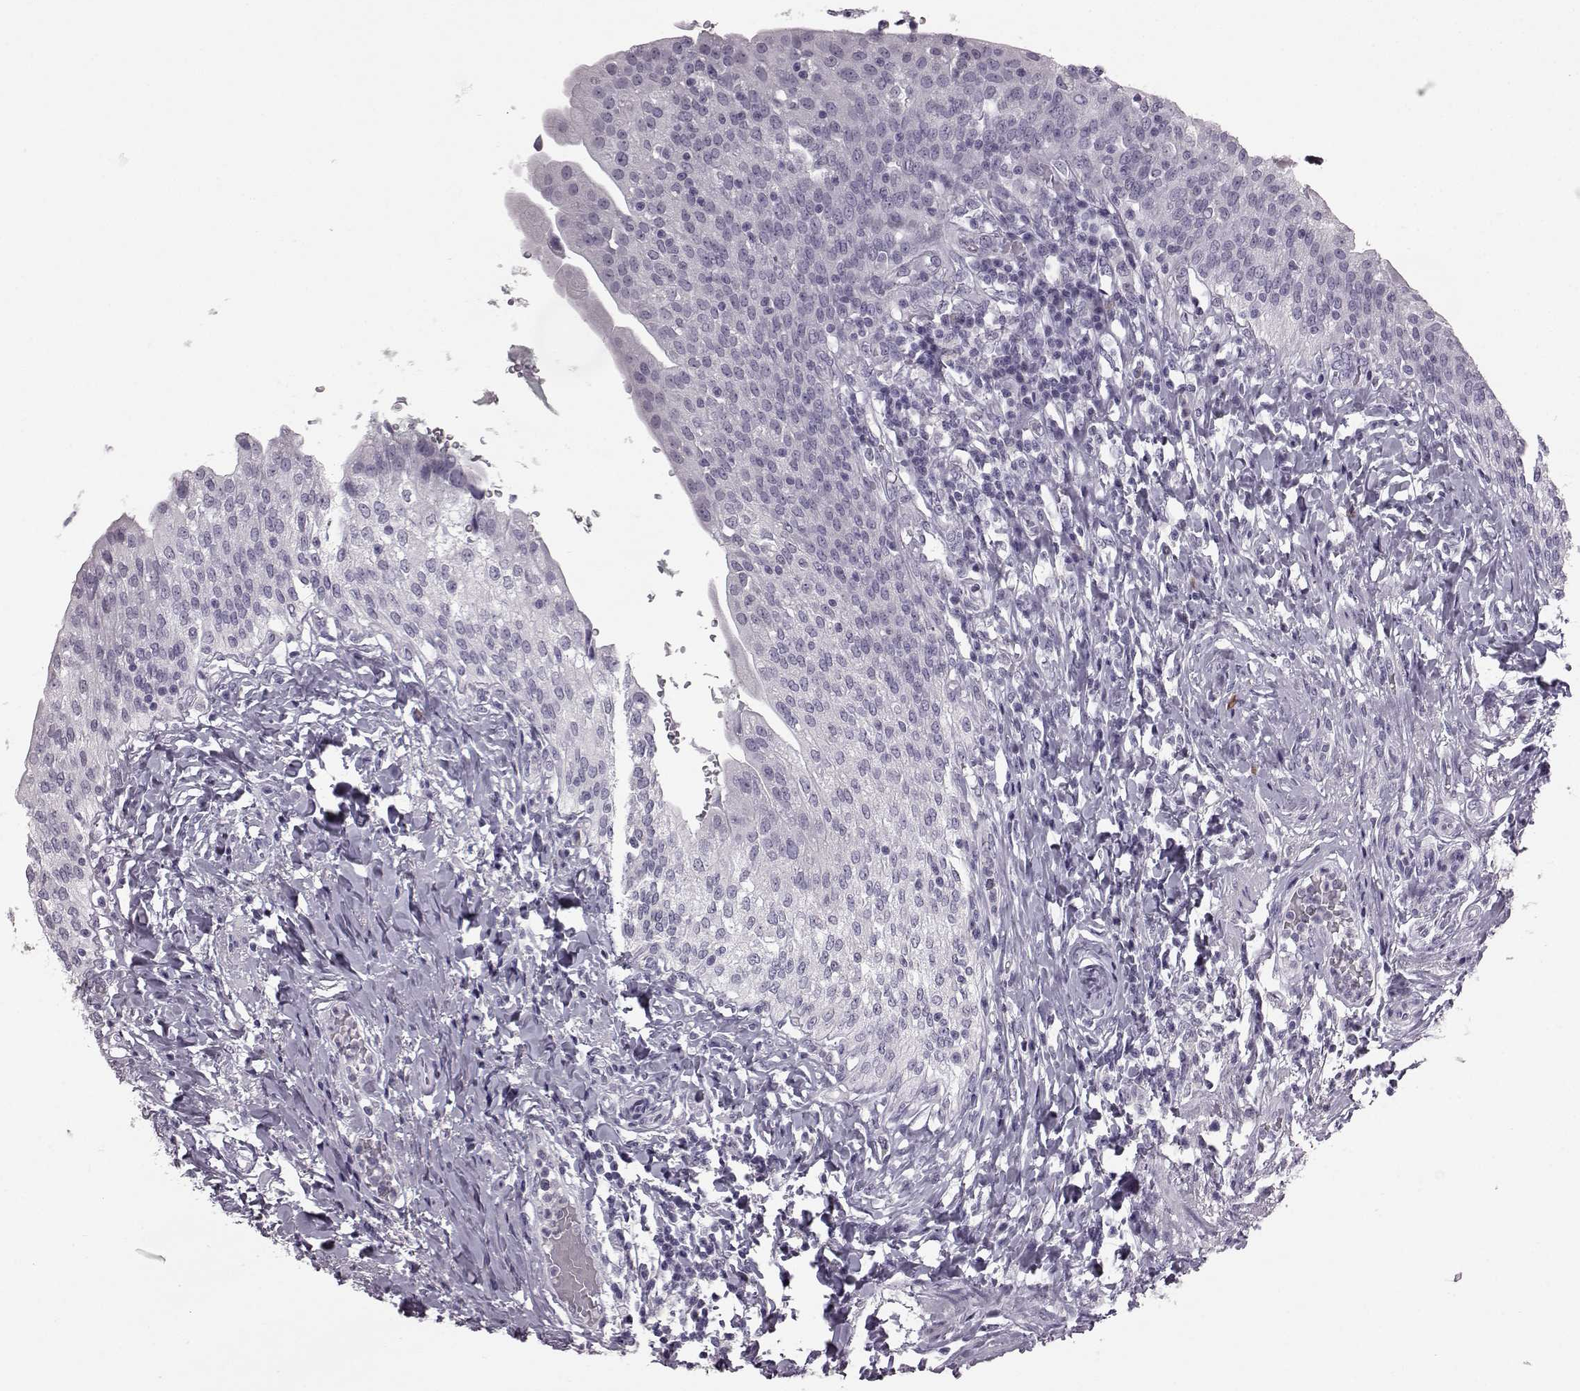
{"staining": {"intensity": "negative", "quantity": "none", "location": "none"}, "tissue": "urinary bladder", "cell_type": "Urothelial cells", "image_type": "normal", "snomed": [{"axis": "morphology", "description": "Normal tissue, NOS"}, {"axis": "morphology", "description": "Inflammation, NOS"}, {"axis": "topography", "description": "Urinary bladder"}], "caption": "An immunohistochemistry histopathology image of benign urinary bladder is shown. There is no staining in urothelial cells of urinary bladder.", "gene": "JSRP1", "patient": {"sex": "male", "age": 64}}